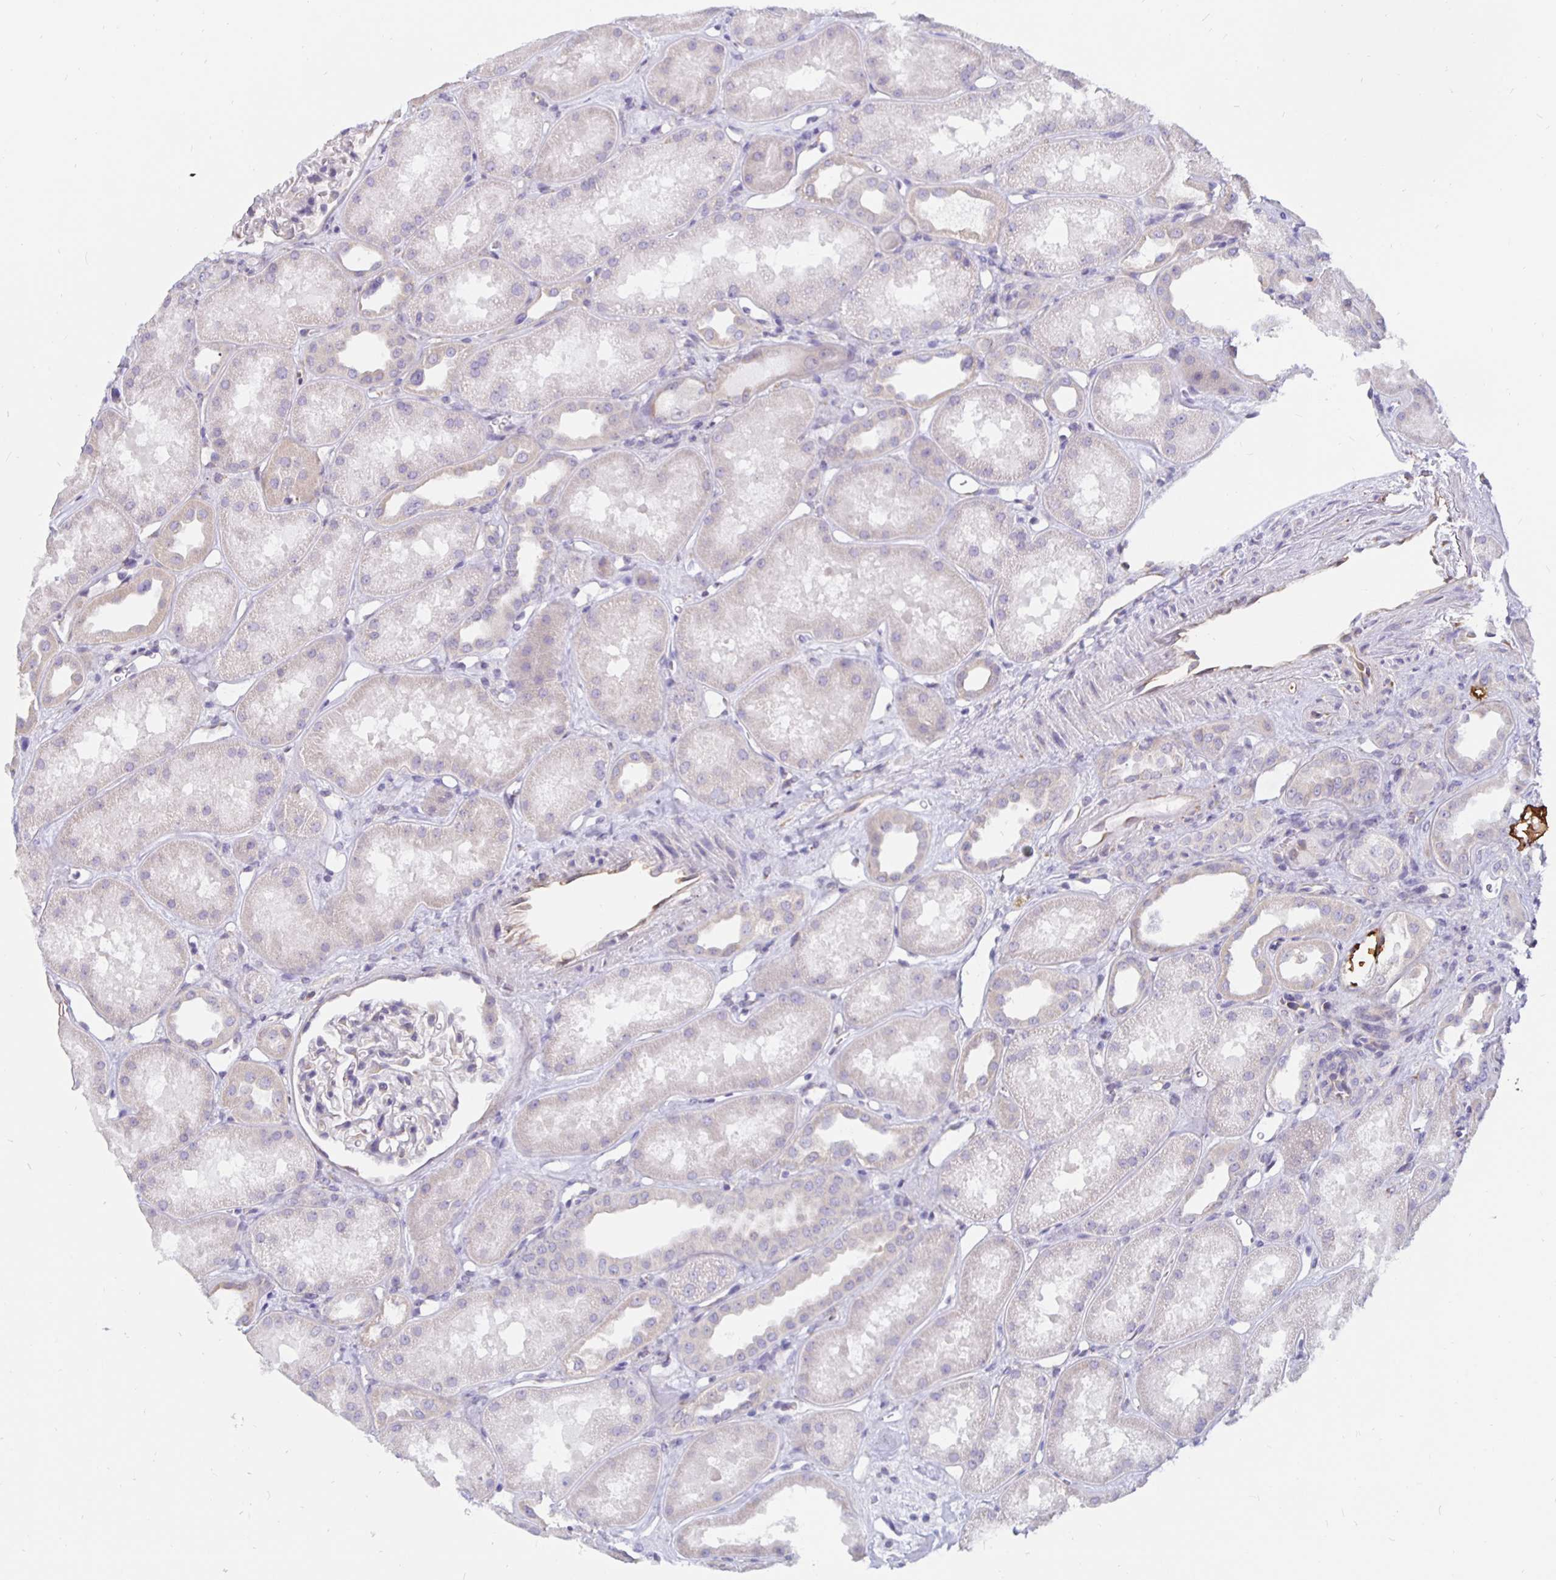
{"staining": {"intensity": "negative", "quantity": "none", "location": "none"}, "tissue": "kidney", "cell_type": "Cells in glomeruli", "image_type": "normal", "snomed": [{"axis": "morphology", "description": "Normal tissue, NOS"}, {"axis": "topography", "description": "Kidney"}], "caption": "High magnification brightfield microscopy of benign kidney stained with DAB (3,3'-diaminobenzidine) (brown) and counterstained with hematoxylin (blue): cells in glomeruli show no significant staining. (DAB IHC, high magnification).", "gene": "DNAI2", "patient": {"sex": "male", "age": 61}}